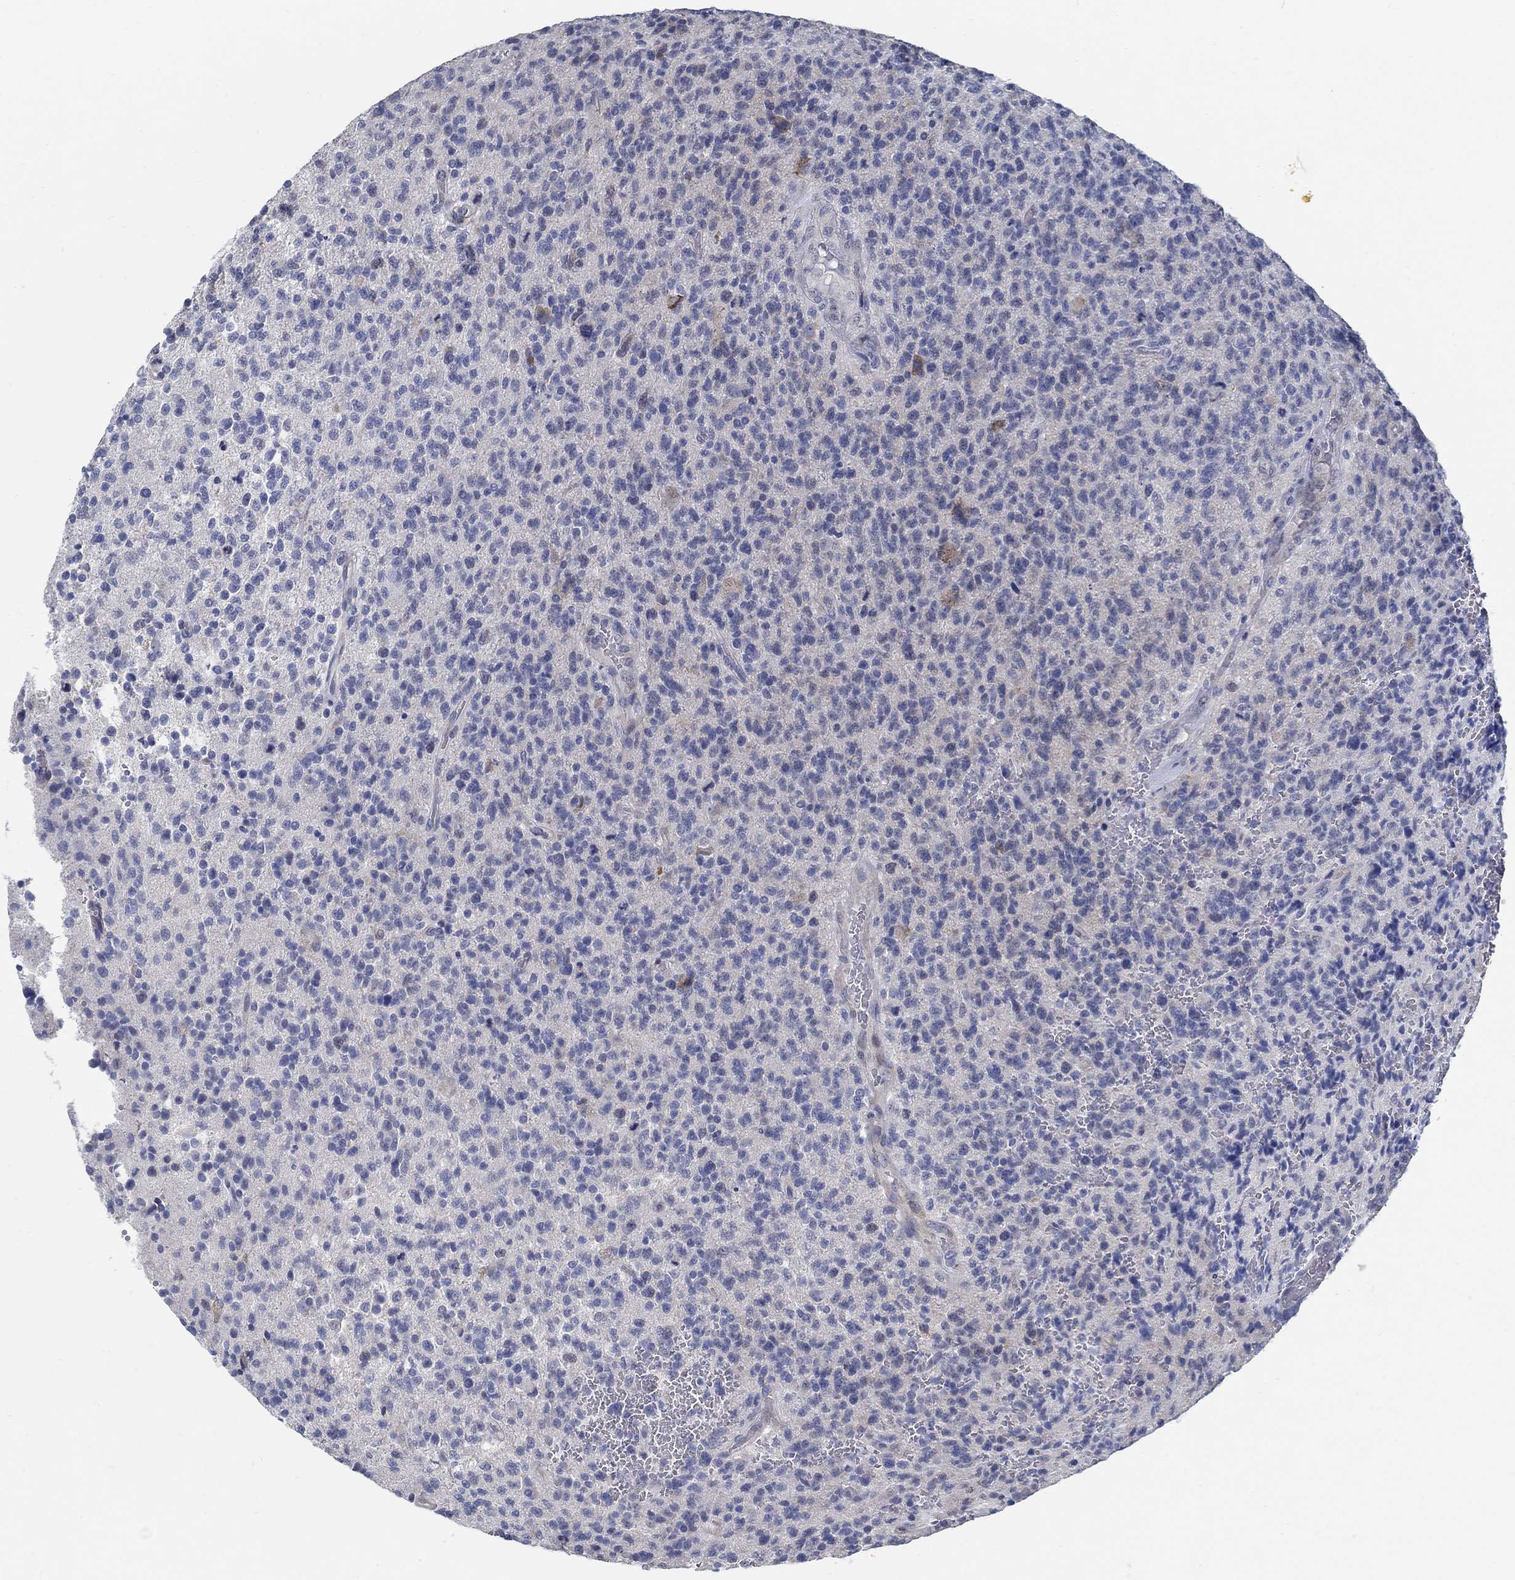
{"staining": {"intensity": "negative", "quantity": "none", "location": "none"}, "tissue": "glioma", "cell_type": "Tumor cells", "image_type": "cancer", "snomed": [{"axis": "morphology", "description": "Glioma, malignant, High grade"}, {"axis": "topography", "description": "Brain"}], "caption": "IHC histopathology image of glioma stained for a protein (brown), which exhibits no staining in tumor cells.", "gene": "C15orf39", "patient": {"sex": "male", "age": 56}}